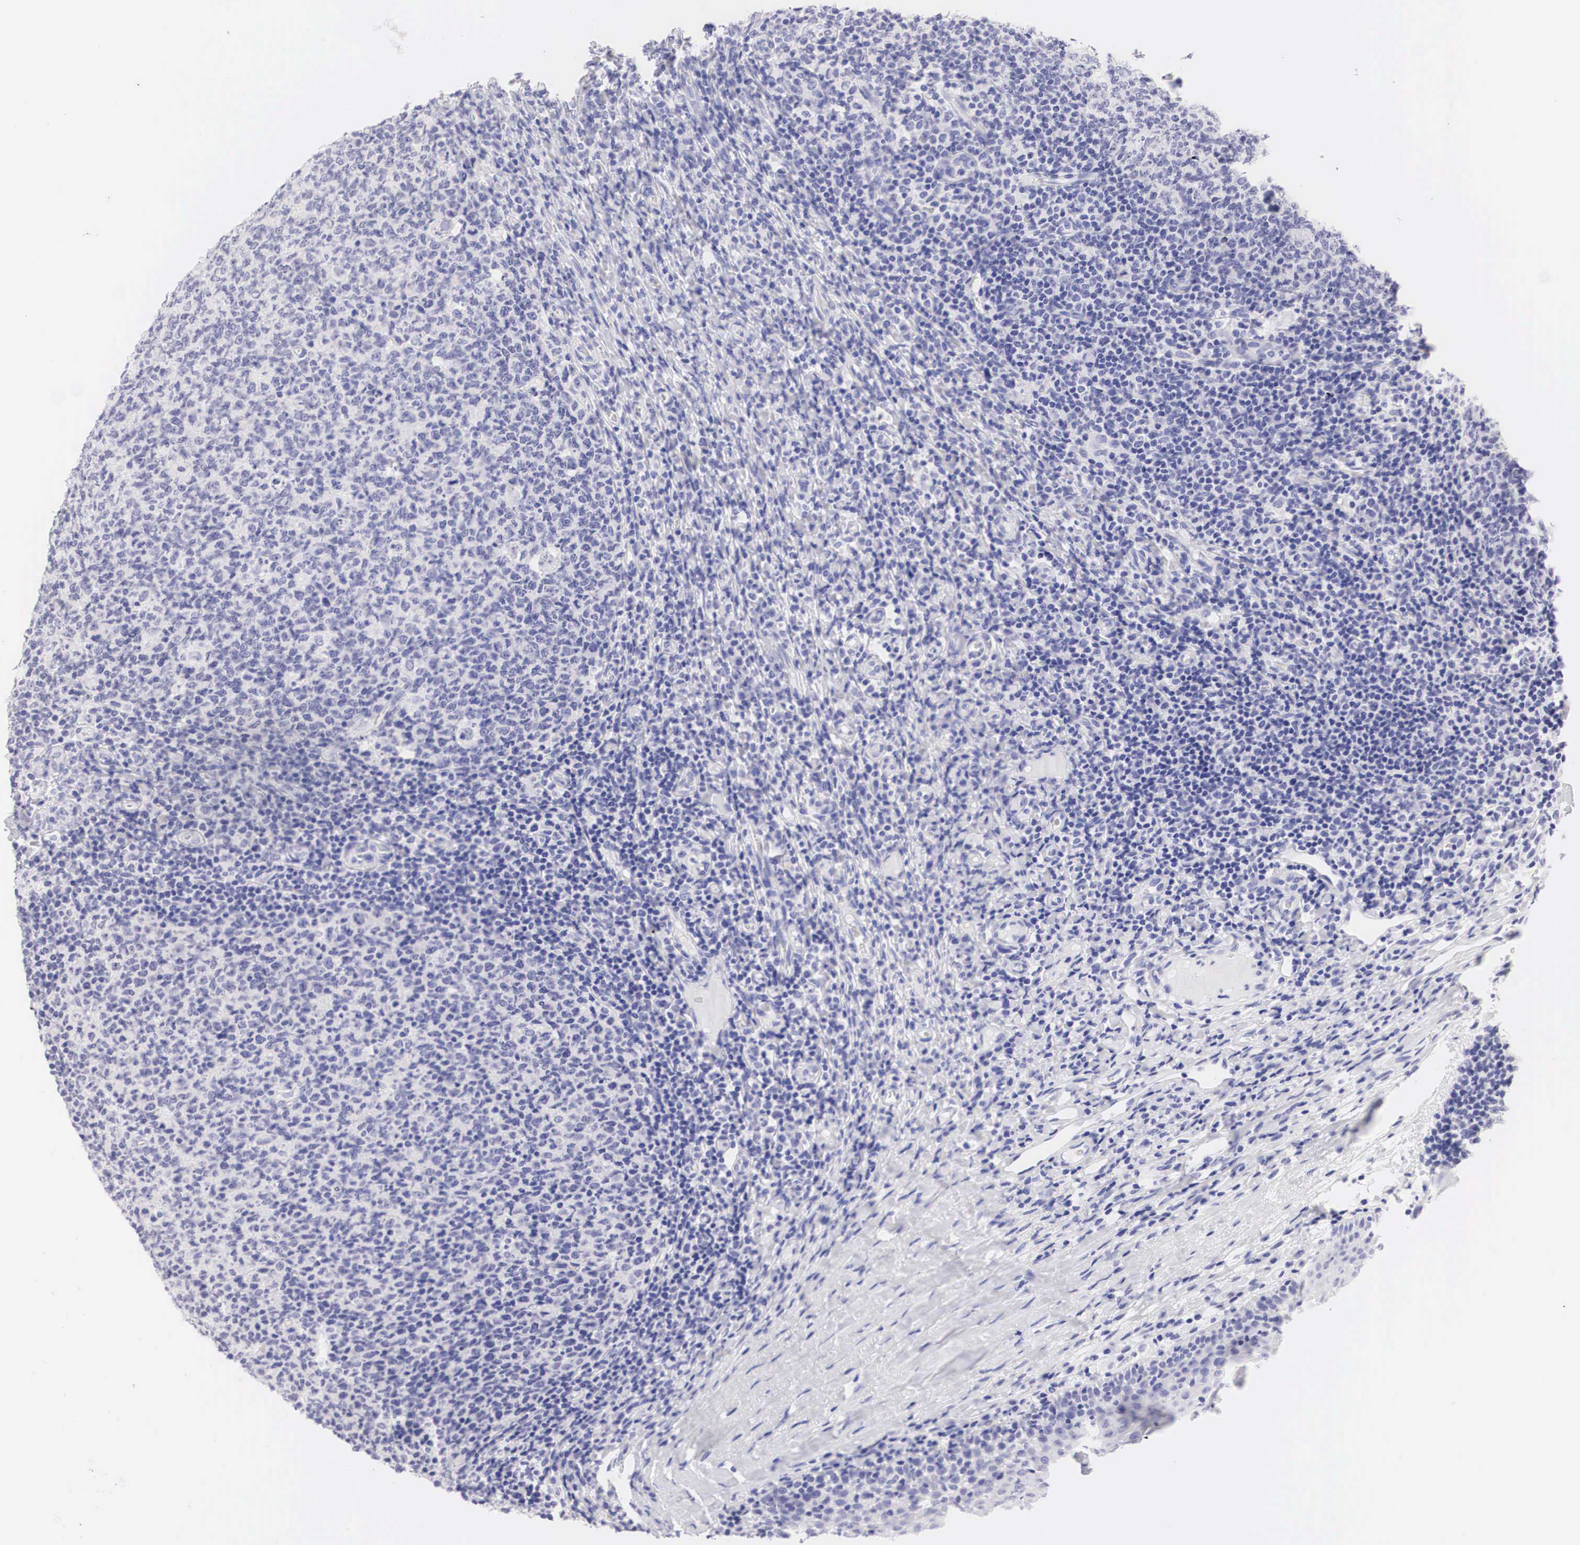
{"staining": {"intensity": "negative", "quantity": "none", "location": "none"}, "tissue": "tonsil", "cell_type": "Germinal center cells", "image_type": "normal", "snomed": [{"axis": "morphology", "description": "Normal tissue, NOS"}, {"axis": "topography", "description": "Tonsil"}], "caption": "IHC image of unremarkable tonsil stained for a protein (brown), which demonstrates no staining in germinal center cells. (Stains: DAB IHC with hematoxylin counter stain, Microscopy: brightfield microscopy at high magnification).", "gene": "TYR", "patient": {"sex": "male", "age": 6}}